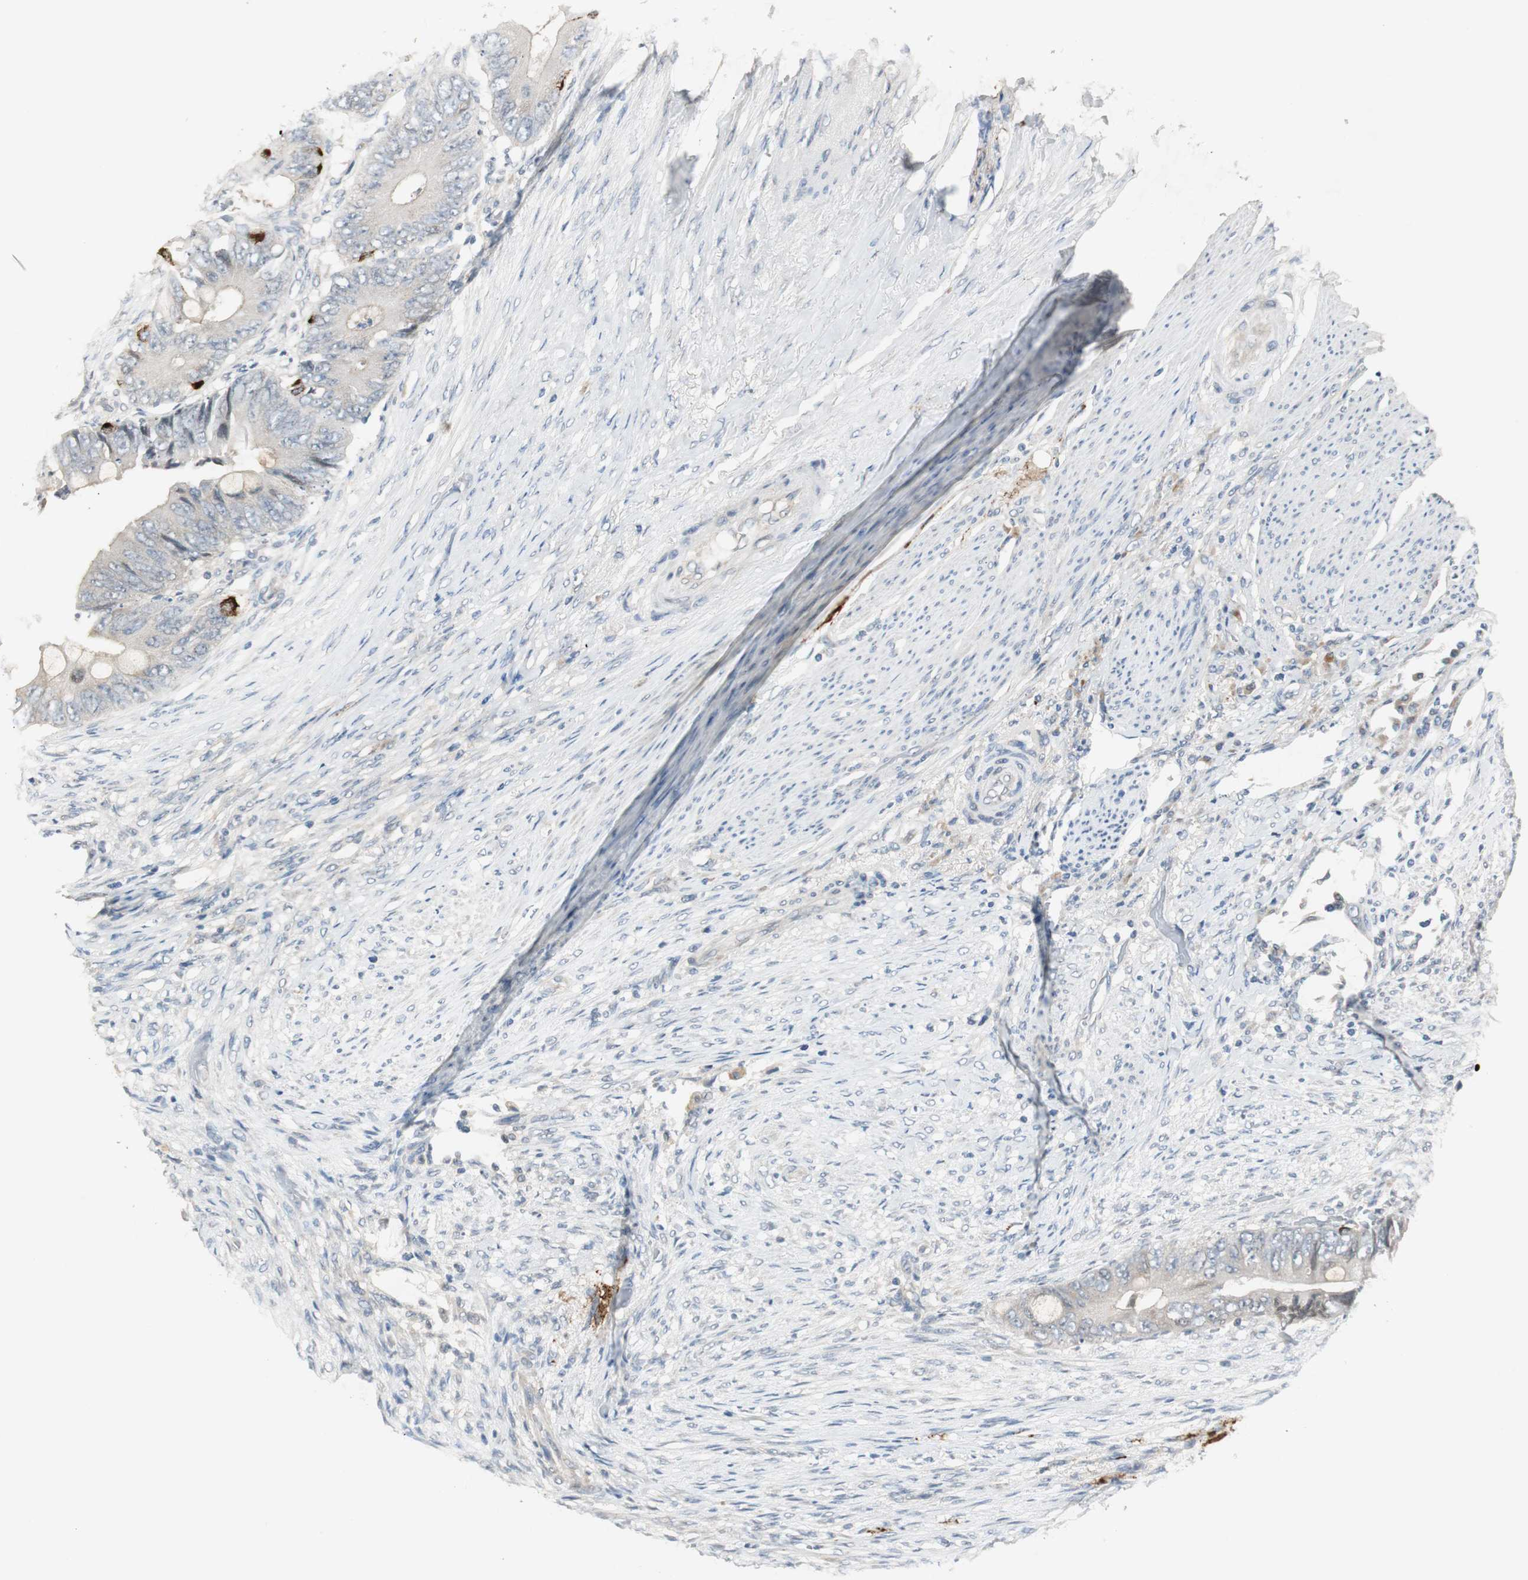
{"staining": {"intensity": "weak", "quantity": "25%-75%", "location": "cytoplasmic/membranous"}, "tissue": "colorectal cancer", "cell_type": "Tumor cells", "image_type": "cancer", "snomed": [{"axis": "morphology", "description": "Adenocarcinoma, NOS"}, {"axis": "topography", "description": "Rectum"}], "caption": "Protein expression by IHC reveals weak cytoplasmic/membranous positivity in about 25%-75% of tumor cells in colorectal cancer.", "gene": "PTPRN2", "patient": {"sex": "female", "age": 77}}